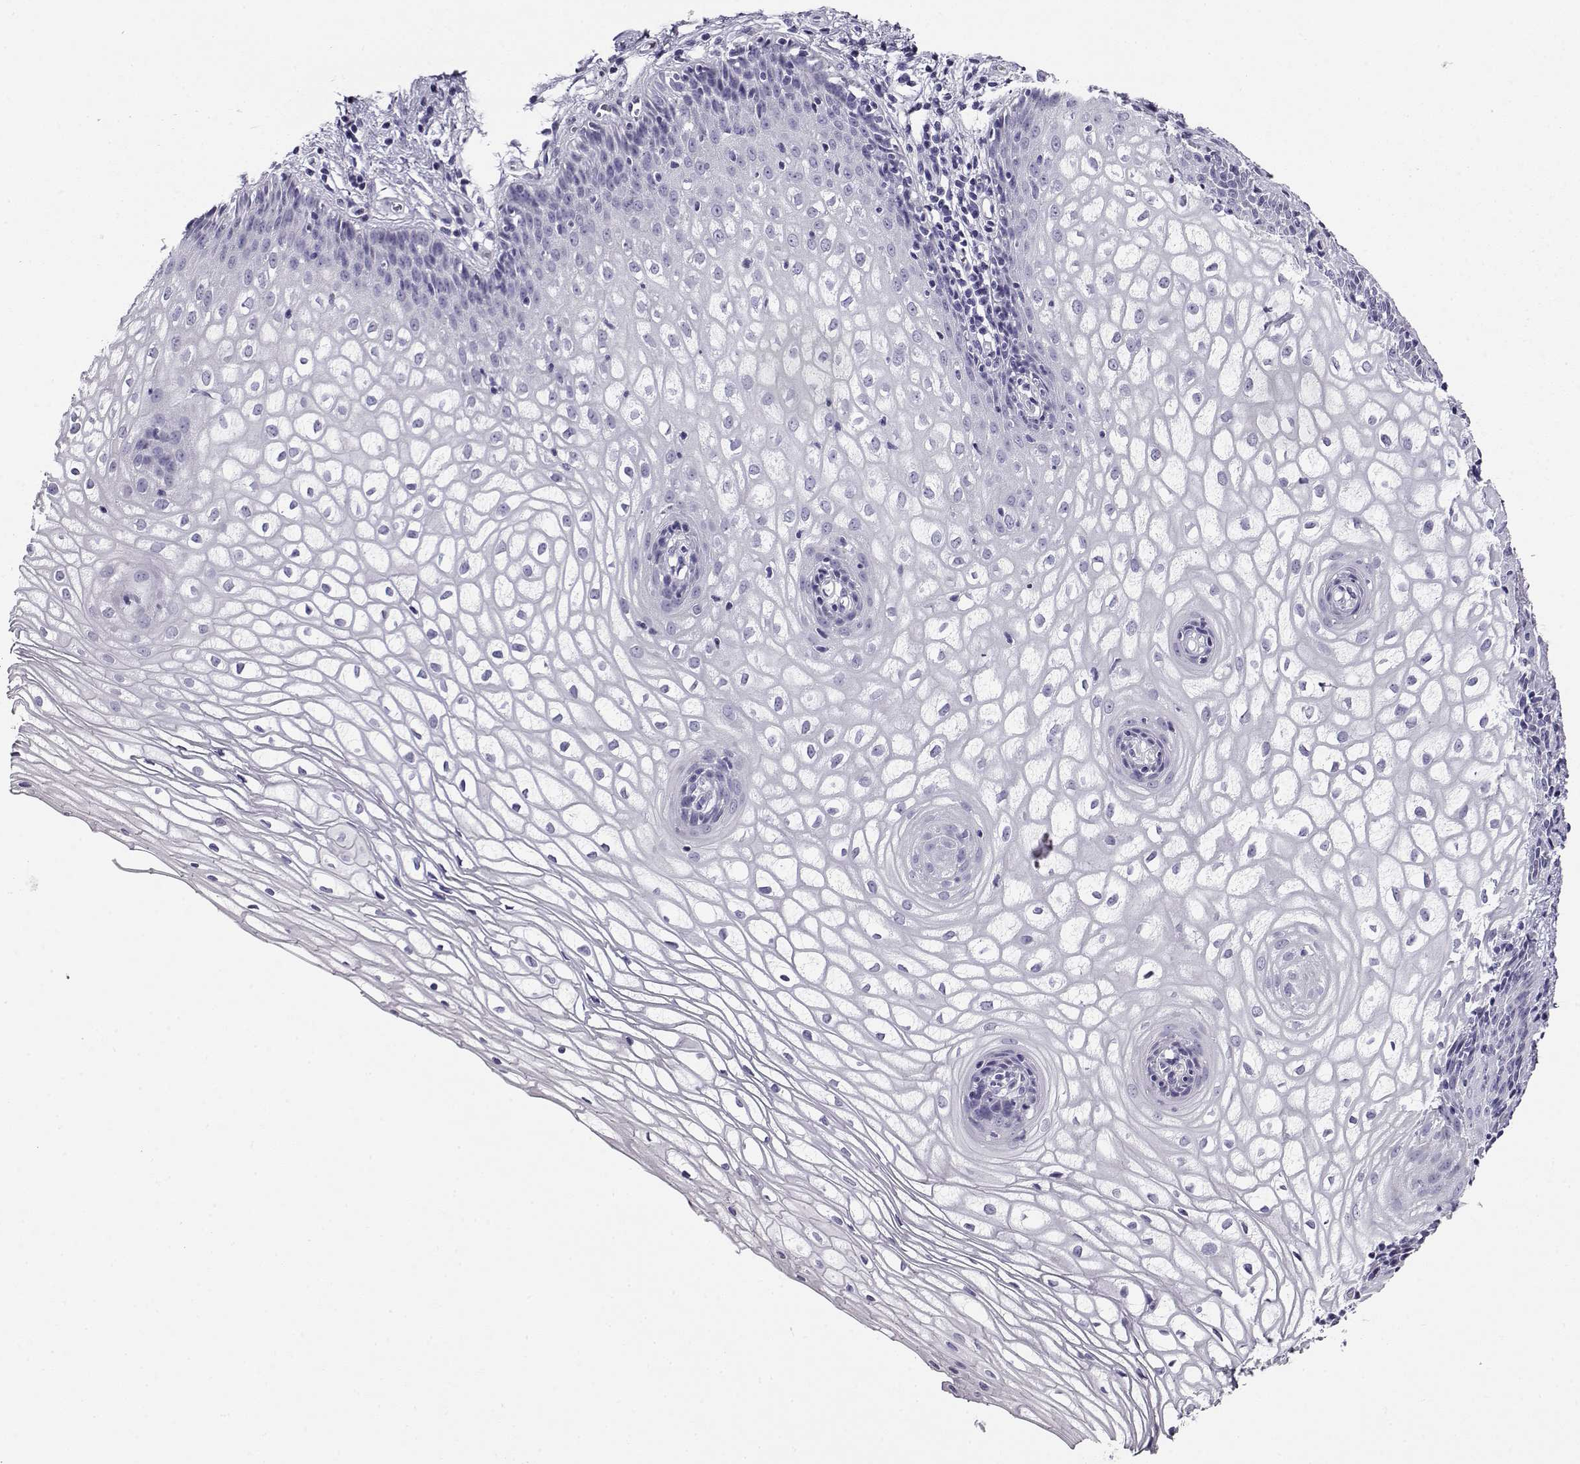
{"staining": {"intensity": "negative", "quantity": "none", "location": "none"}, "tissue": "vagina", "cell_type": "Squamous epithelial cells", "image_type": "normal", "snomed": [{"axis": "morphology", "description": "Normal tissue, NOS"}, {"axis": "topography", "description": "Vagina"}], "caption": "Immunohistochemistry (IHC) image of unremarkable human vagina stained for a protein (brown), which exhibits no positivity in squamous epithelial cells.", "gene": "CABS1", "patient": {"sex": "female", "age": 34}}